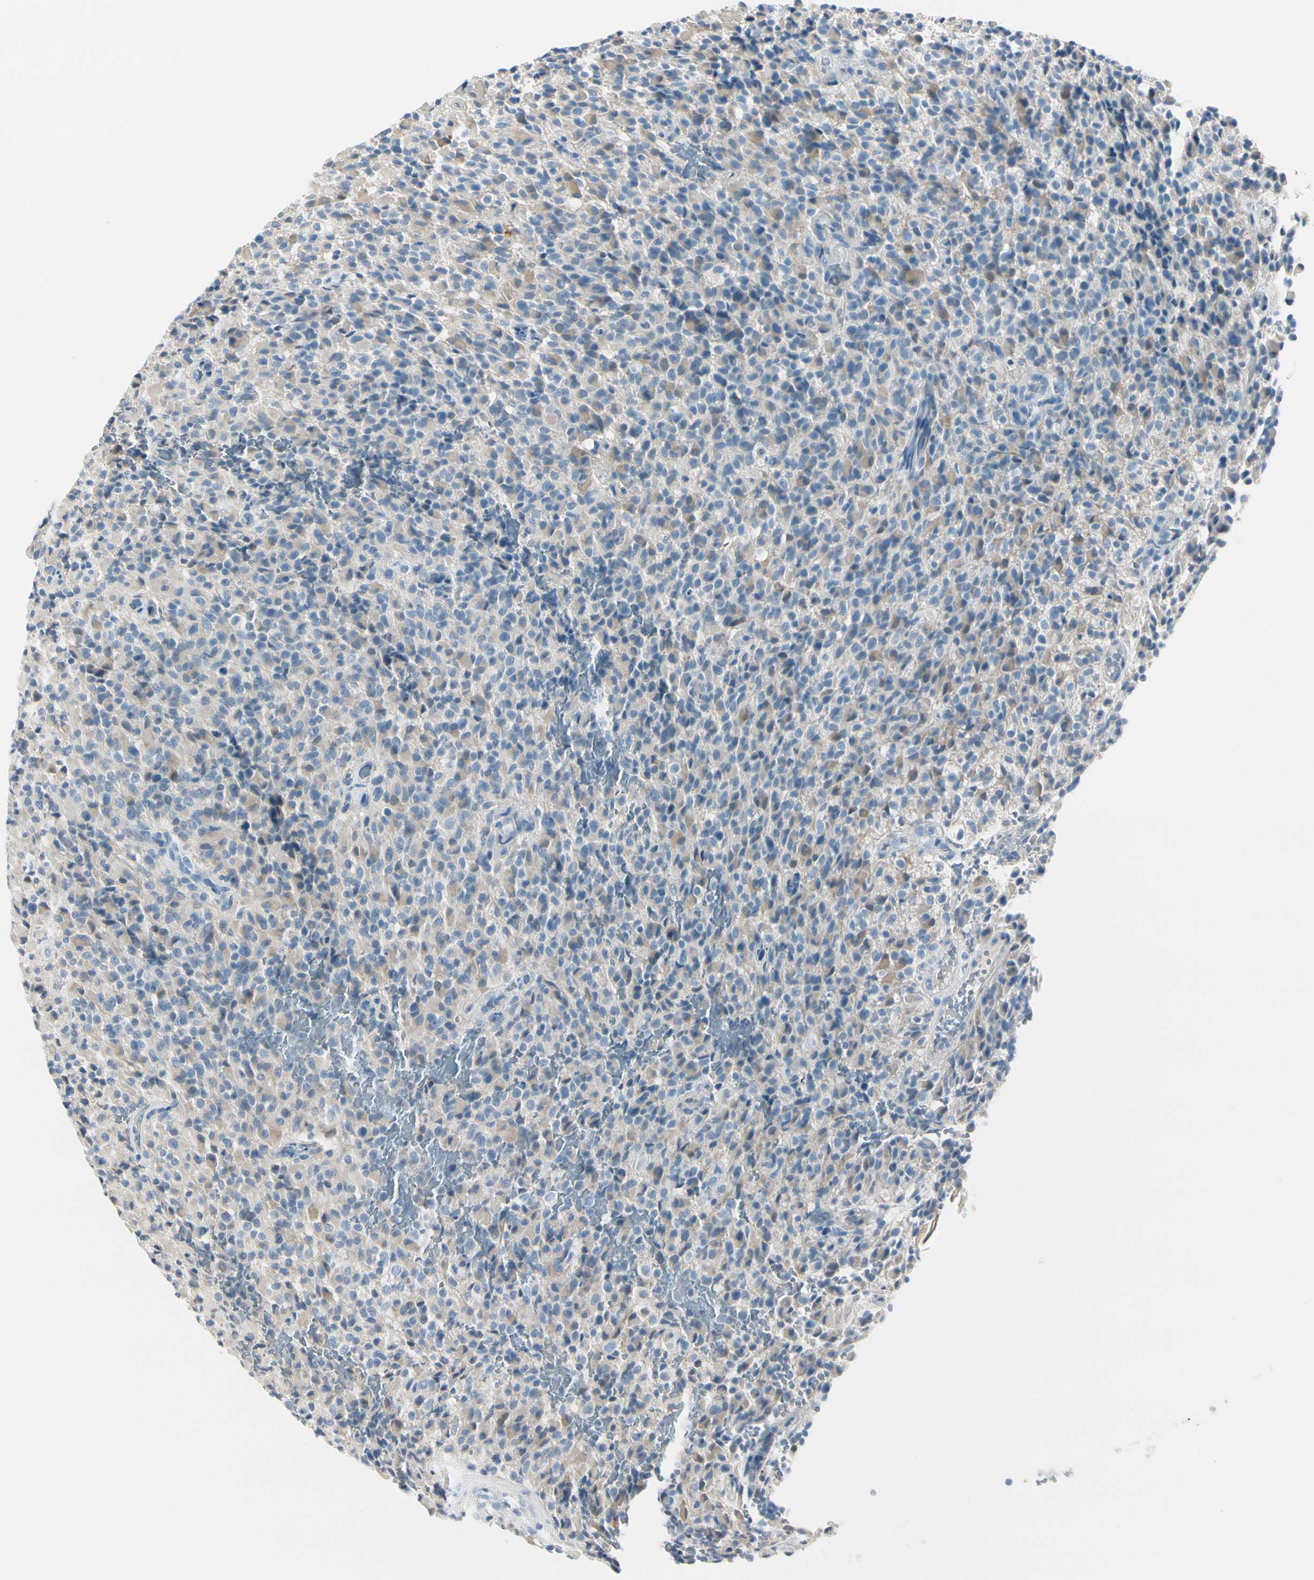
{"staining": {"intensity": "negative", "quantity": "none", "location": "none"}, "tissue": "glioma", "cell_type": "Tumor cells", "image_type": "cancer", "snomed": [{"axis": "morphology", "description": "Glioma, malignant, High grade"}, {"axis": "topography", "description": "Brain"}], "caption": "Protein analysis of glioma exhibits no significant staining in tumor cells.", "gene": "PEBP1", "patient": {"sex": "male", "age": 71}}